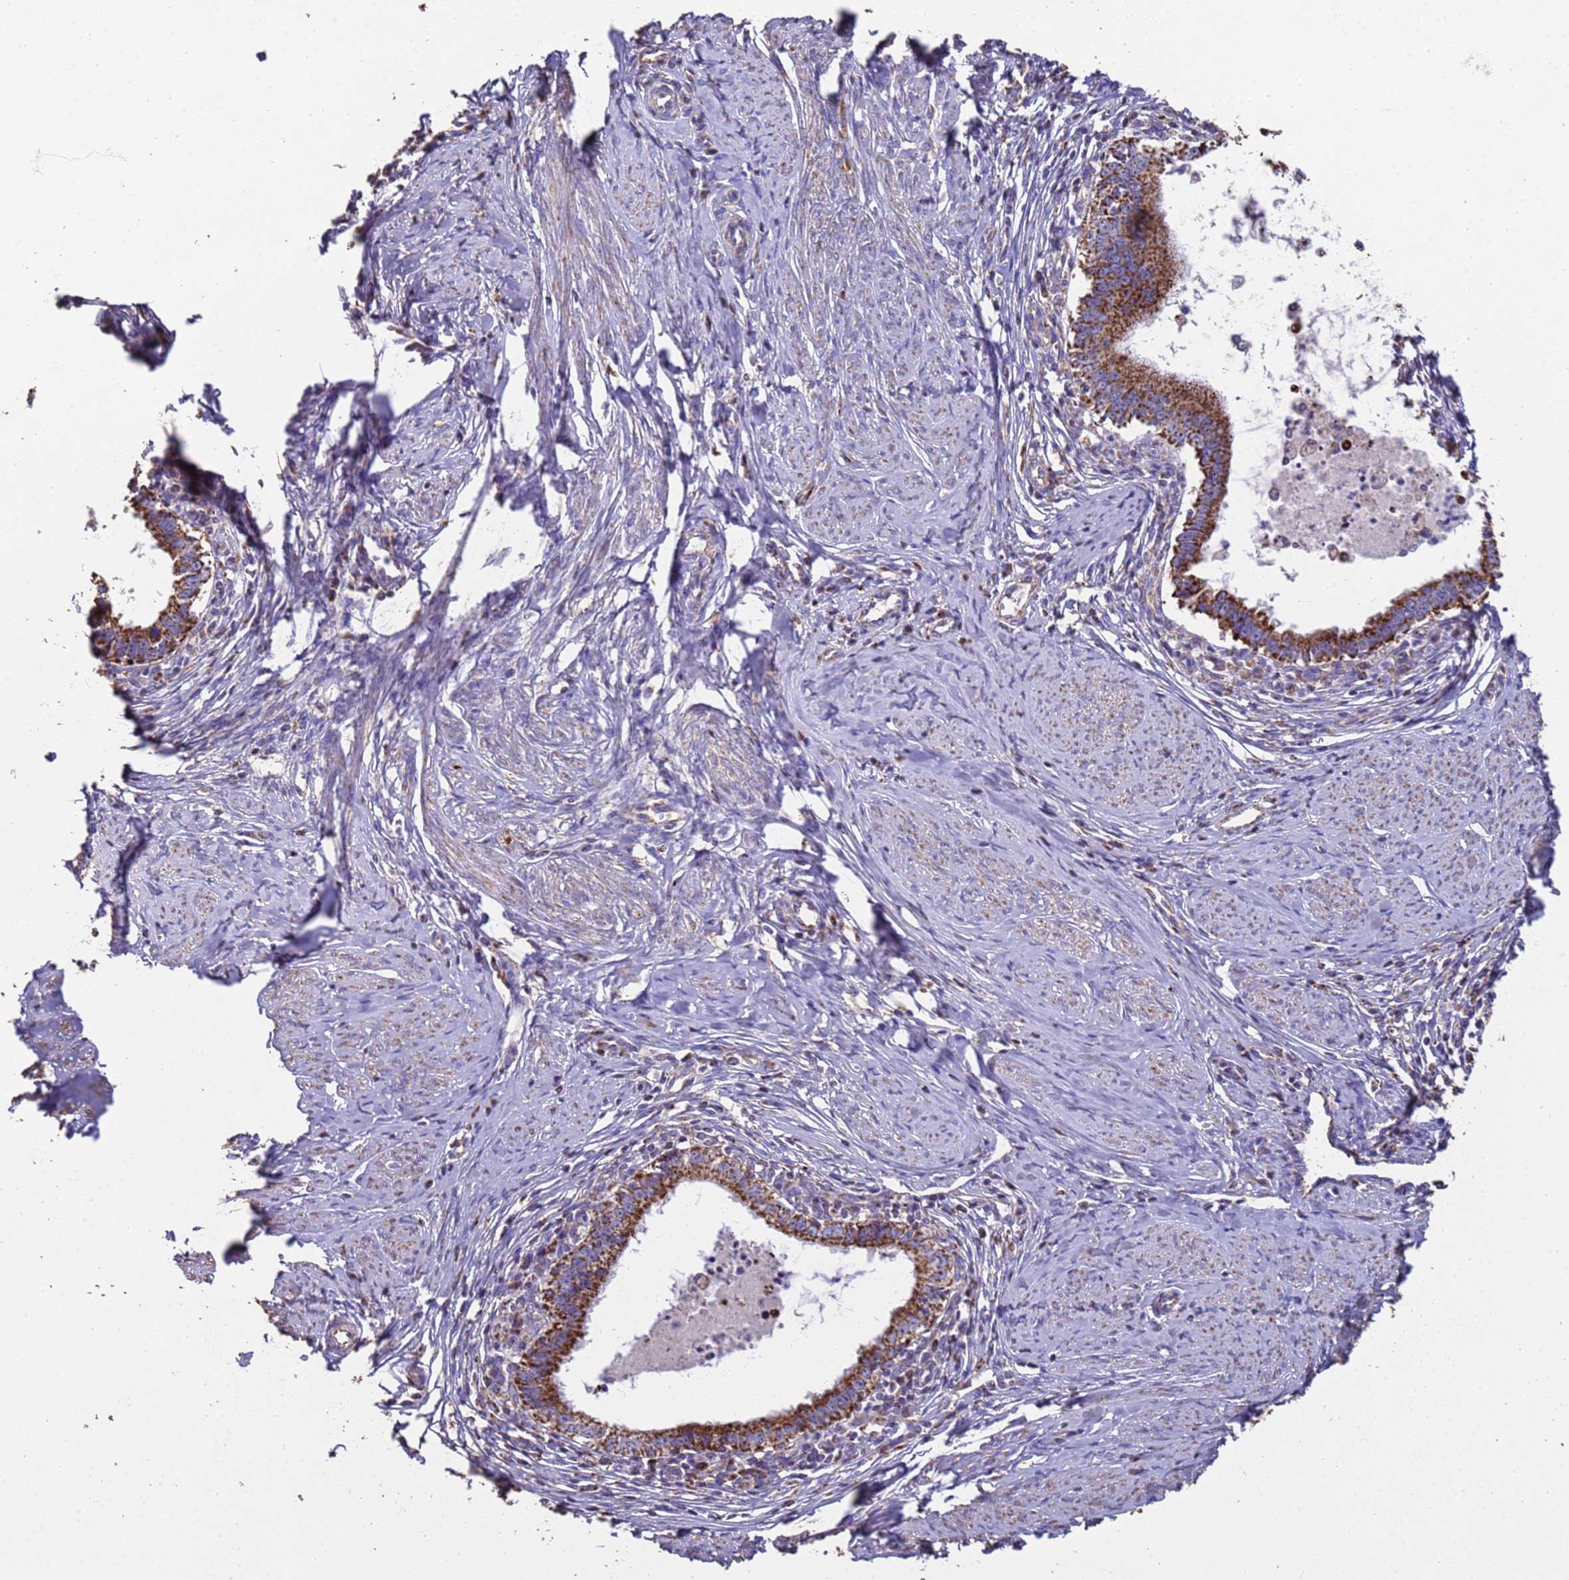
{"staining": {"intensity": "strong", "quantity": ">75%", "location": "cytoplasmic/membranous"}, "tissue": "cervical cancer", "cell_type": "Tumor cells", "image_type": "cancer", "snomed": [{"axis": "morphology", "description": "Adenocarcinoma, NOS"}, {"axis": "topography", "description": "Cervix"}], "caption": "There is high levels of strong cytoplasmic/membranous positivity in tumor cells of cervical cancer (adenocarcinoma), as demonstrated by immunohistochemical staining (brown color).", "gene": "ZNFX1", "patient": {"sex": "female", "age": 36}}